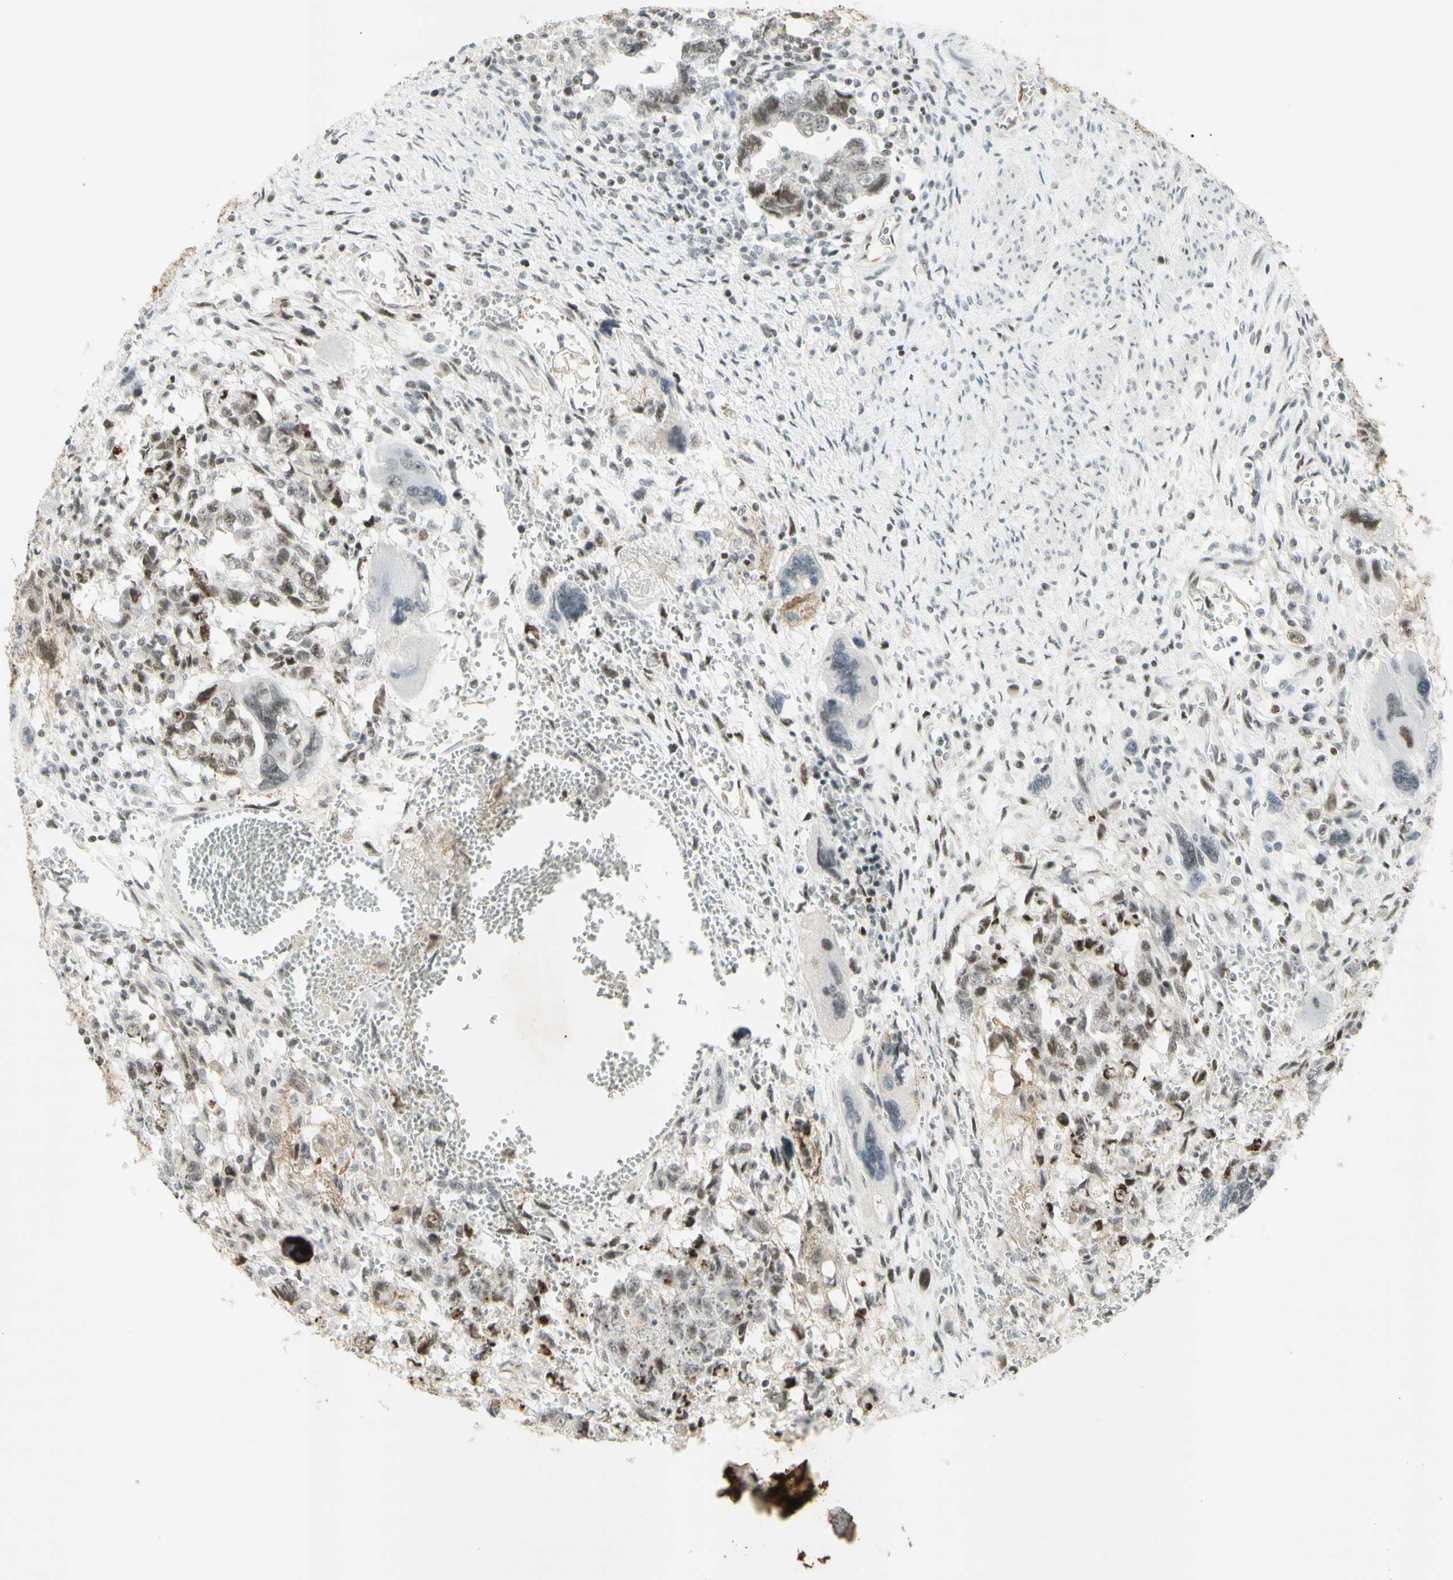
{"staining": {"intensity": "moderate", "quantity": "25%-75%", "location": "nuclear"}, "tissue": "testis cancer", "cell_type": "Tumor cells", "image_type": "cancer", "snomed": [{"axis": "morphology", "description": "Carcinoma, Embryonal, NOS"}, {"axis": "topography", "description": "Testis"}], "caption": "A photomicrograph showing moderate nuclear positivity in approximately 25%-75% of tumor cells in testis cancer, as visualized by brown immunohistochemical staining.", "gene": "IRF1", "patient": {"sex": "male", "age": 28}}